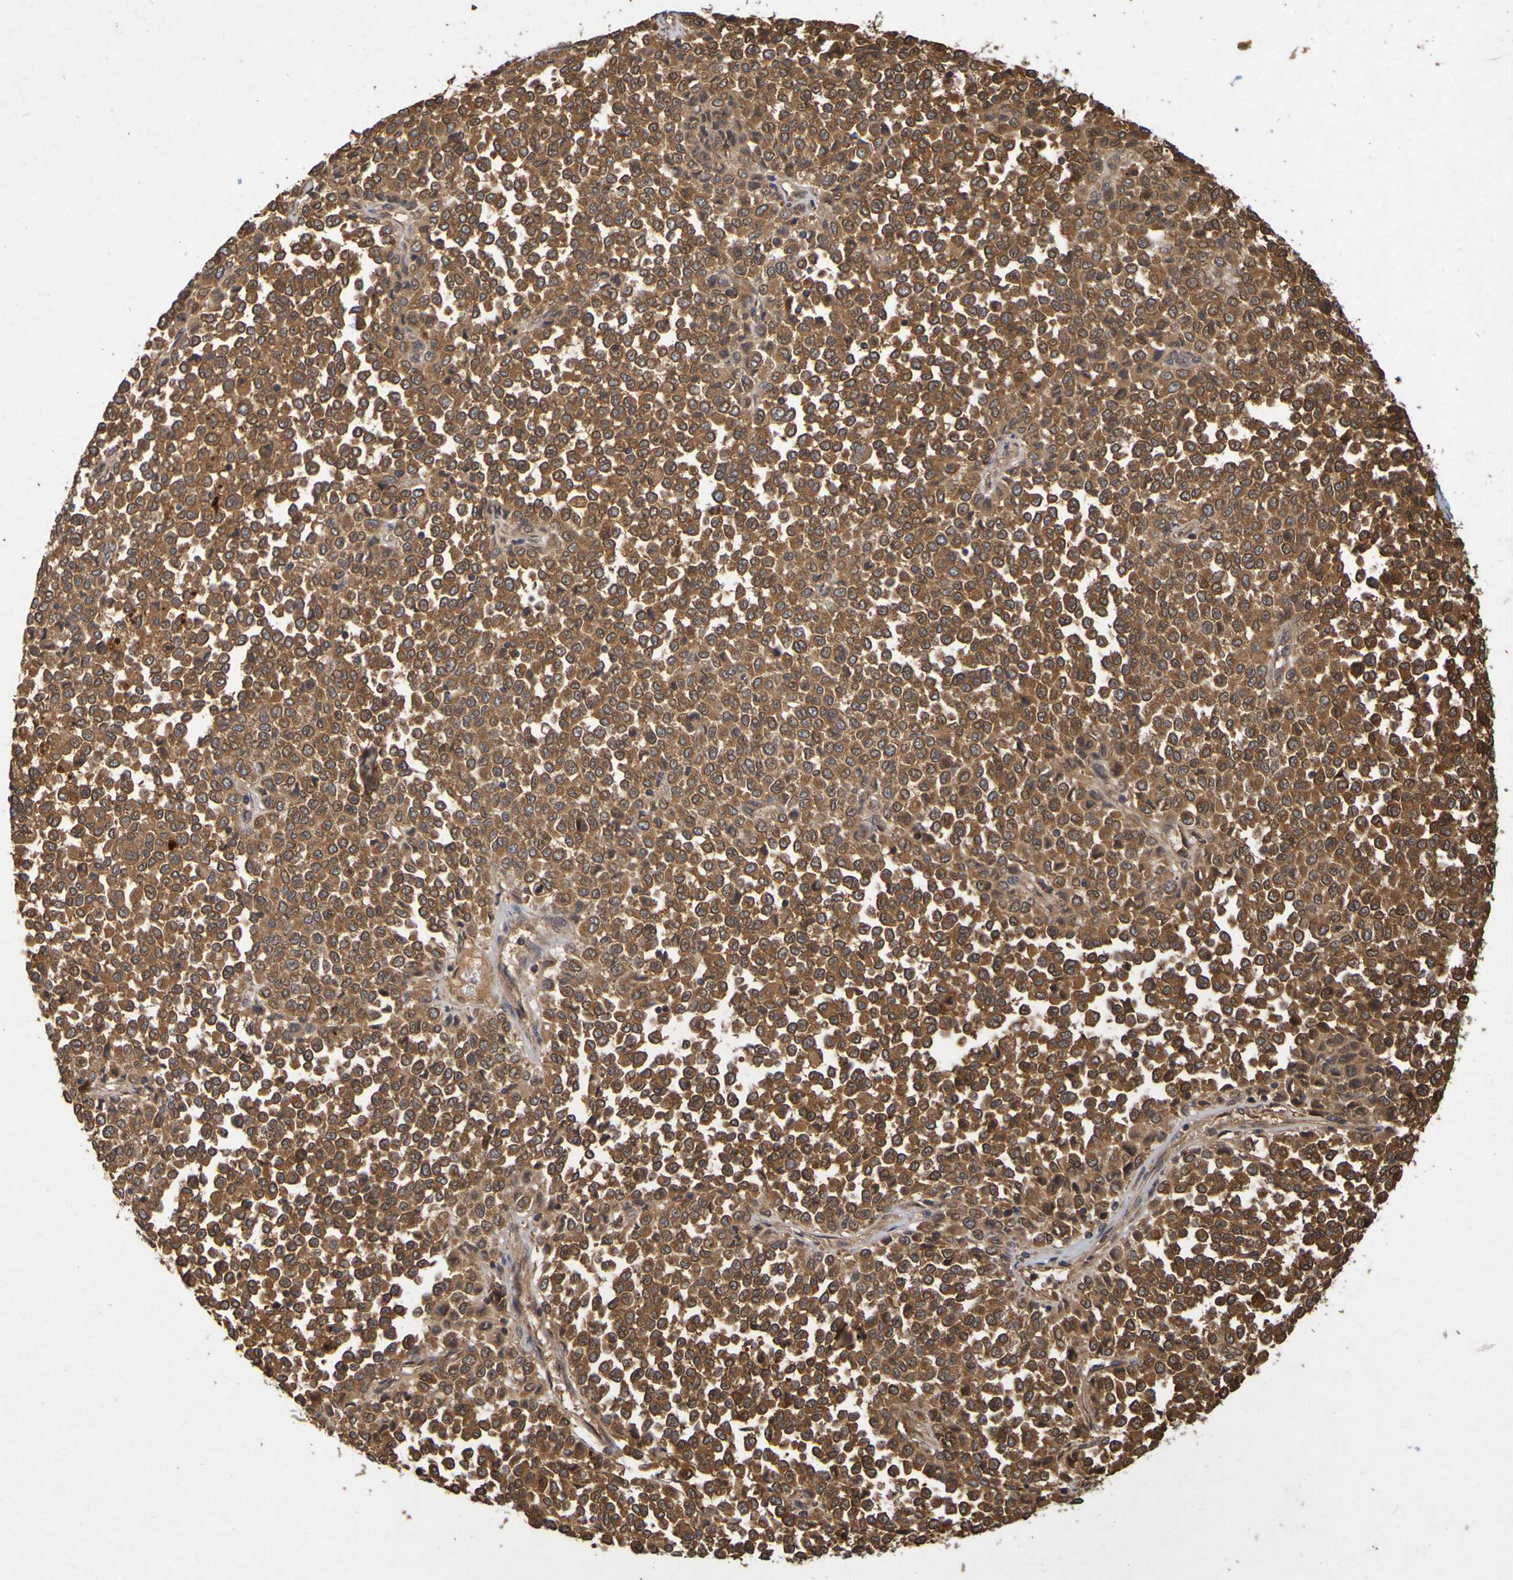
{"staining": {"intensity": "strong", "quantity": ">75%", "location": "cytoplasmic/membranous"}, "tissue": "melanoma", "cell_type": "Tumor cells", "image_type": "cancer", "snomed": [{"axis": "morphology", "description": "Malignant melanoma, Metastatic site"}, {"axis": "topography", "description": "Pancreas"}], "caption": "Immunohistochemistry of malignant melanoma (metastatic site) demonstrates high levels of strong cytoplasmic/membranous expression in about >75% of tumor cells.", "gene": "OCRL", "patient": {"sex": "female", "age": 30}}